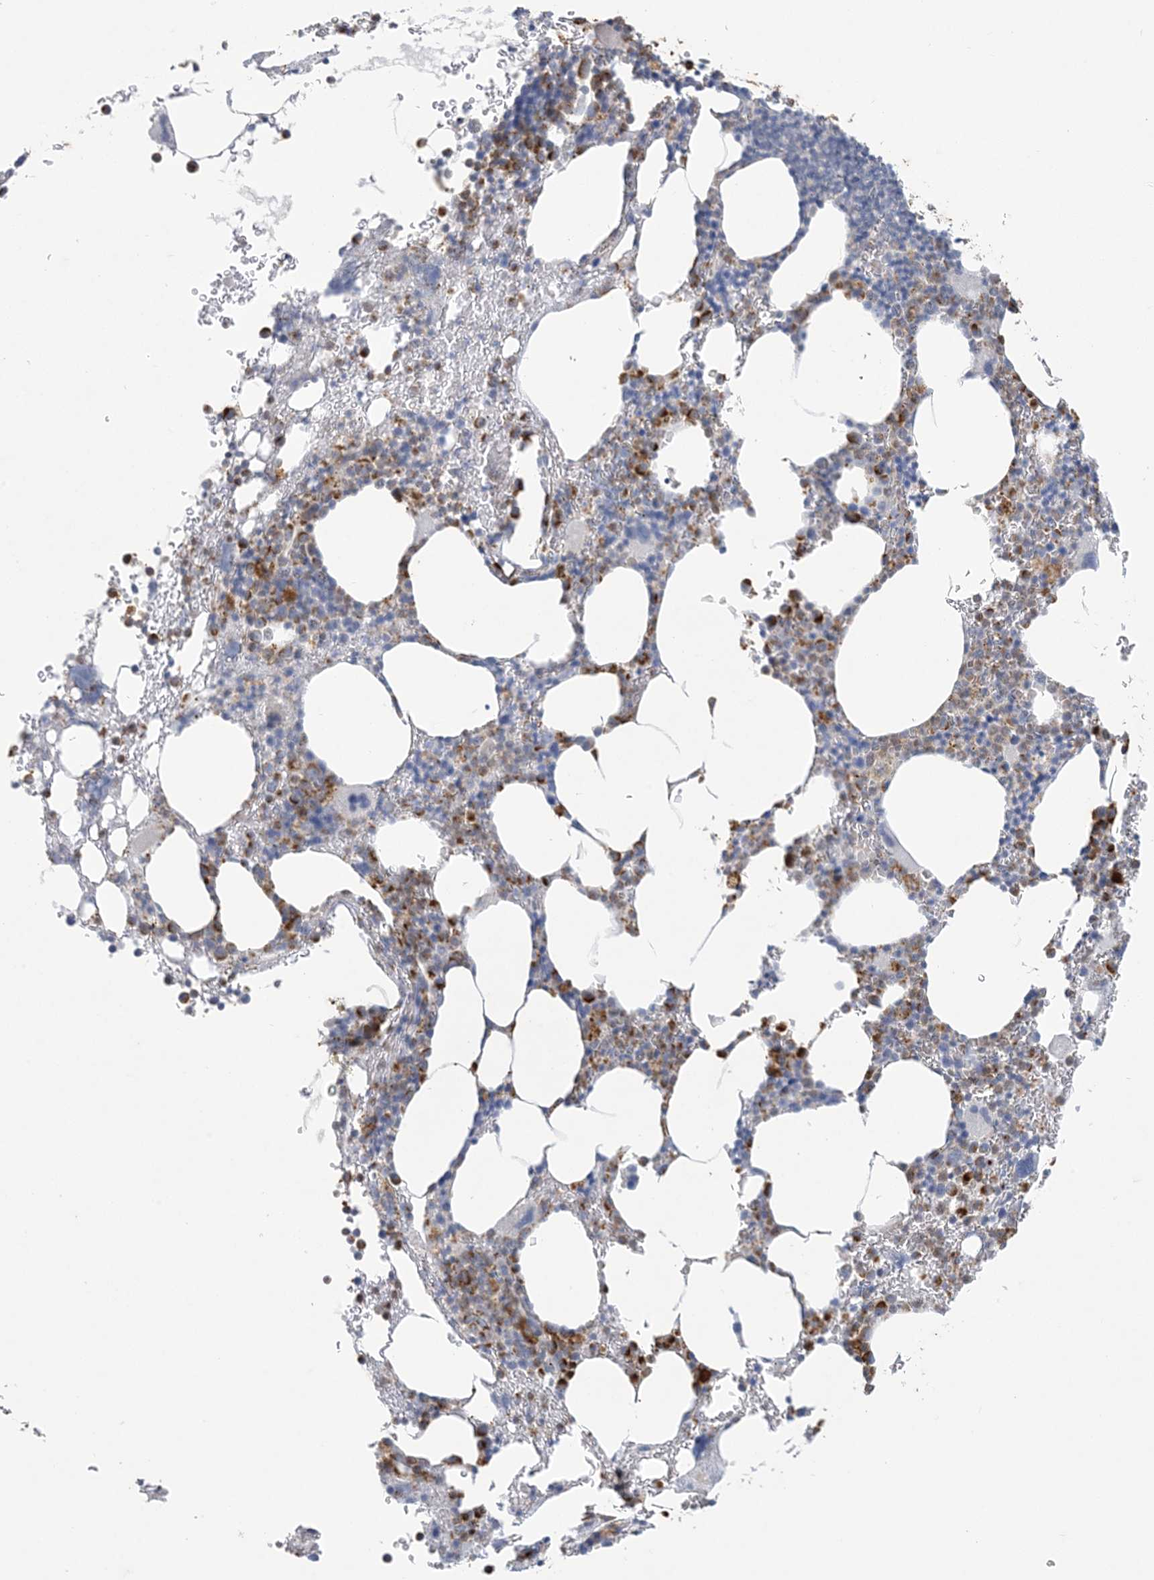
{"staining": {"intensity": "strong", "quantity": "25%-75%", "location": "cytoplasmic/membranous"}, "tissue": "bone marrow", "cell_type": "Hematopoietic cells", "image_type": "normal", "snomed": [{"axis": "morphology", "description": "Normal tissue, NOS"}, {"axis": "topography", "description": "Bone marrow"}], "caption": "Immunohistochemistry histopathology image of benign human bone marrow stained for a protein (brown), which exhibits high levels of strong cytoplasmic/membranous staining in about 25%-75% of hematopoietic cells.", "gene": "KIF3A", "patient": {"sex": "male"}}